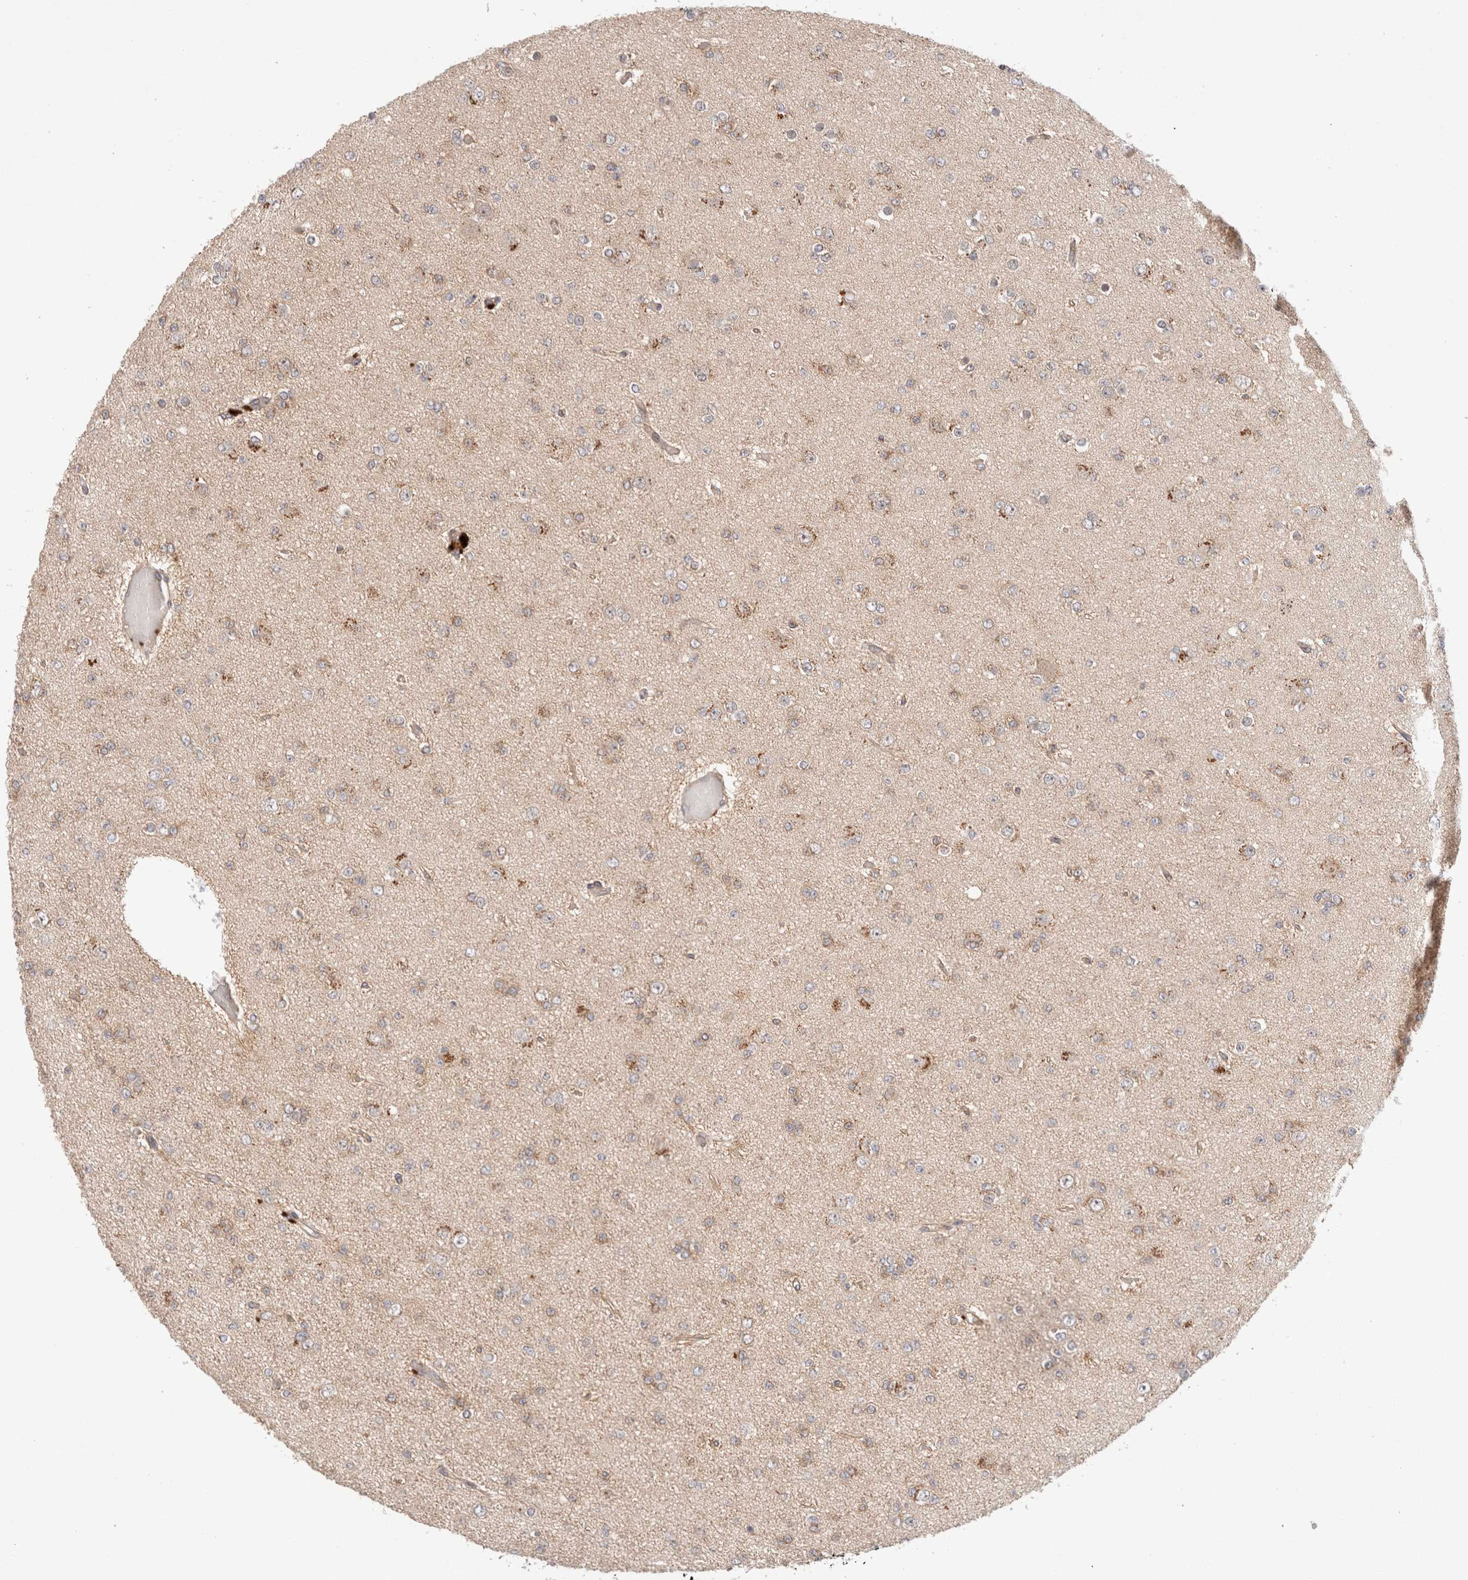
{"staining": {"intensity": "weak", "quantity": "25%-75%", "location": "cytoplasmic/membranous"}, "tissue": "glioma", "cell_type": "Tumor cells", "image_type": "cancer", "snomed": [{"axis": "morphology", "description": "Glioma, malignant, Low grade"}, {"axis": "topography", "description": "Brain"}], "caption": "Immunohistochemical staining of glioma displays weak cytoplasmic/membranous protein positivity in approximately 25%-75% of tumor cells.", "gene": "KLHL20", "patient": {"sex": "female", "age": 22}}